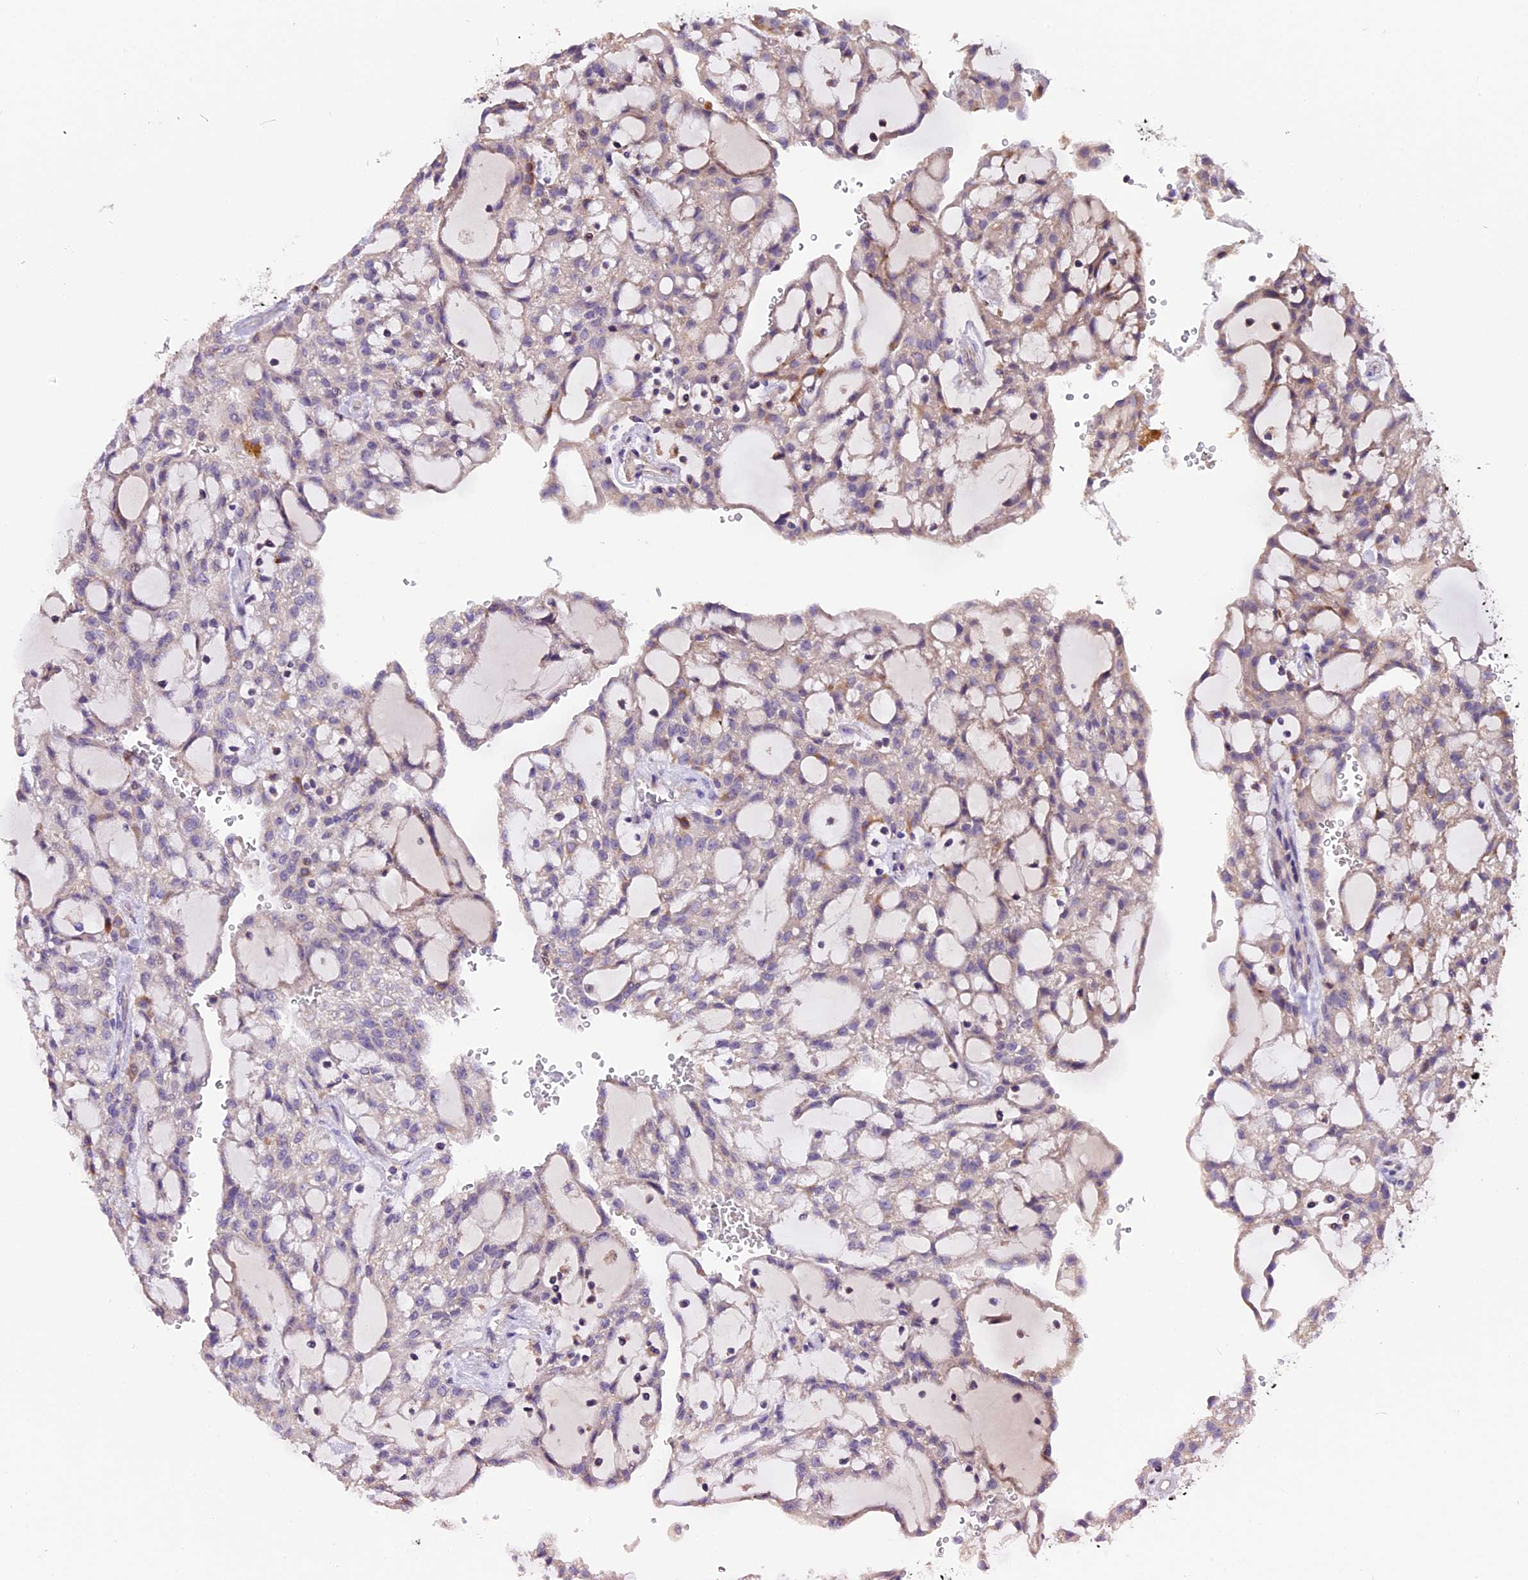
{"staining": {"intensity": "negative", "quantity": "none", "location": "none"}, "tissue": "renal cancer", "cell_type": "Tumor cells", "image_type": "cancer", "snomed": [{"axis": "morphology", "description": "Adenocarcinoma, NOS"}, {"axis": "topography", "description": "Kidney"}], "caption": "Immunohistochemistry micrograph of neoplastic tissue: human renal cancer (adenocarcinoma) stained with DAB (3,3'-diaminobenzidine) reveals no significant protein positivity in tumor cells.", "gene": "DDX28", "patient": {"sex": "male", "age": 63}}